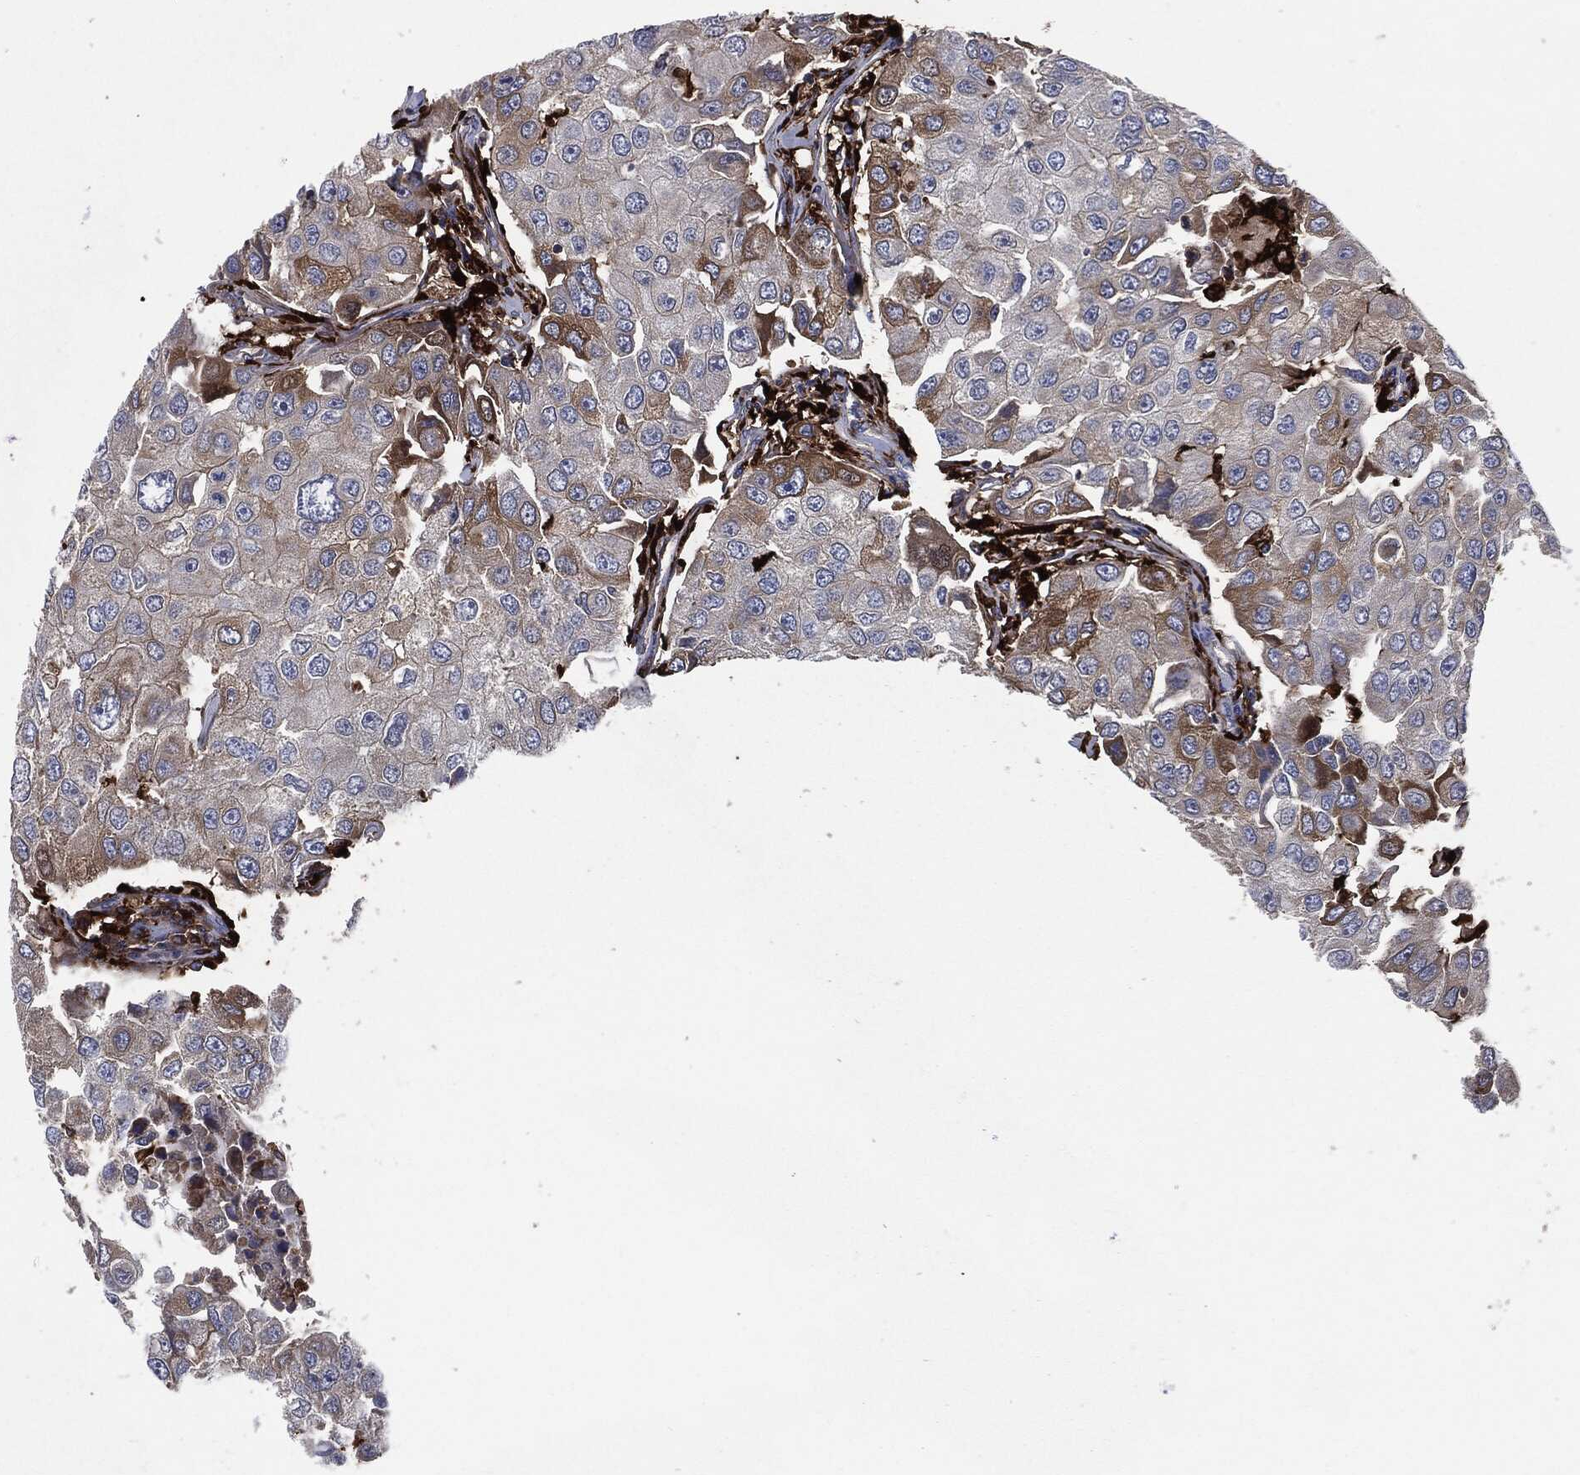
{"staining": {"intensity": "moderate", "quantity": "<25%", "location": "cytoplasmic/membranous"}, "tissue": "breast cancer", "cell_type": "Tumor cells", "image_type": "cancer", "snomed": [{"axis": "morphology", "description": "Duct carcinoma"}, {"axis": "topography", "description": "Breast"}], "caption": "A low amount of moderate cytoplasmic/membranous positivity is identified in approximately <25% of tumor cells in breast cancer tissue.", "gene": "TMEM11", "patient": {"sex": "female", "age": 27}}